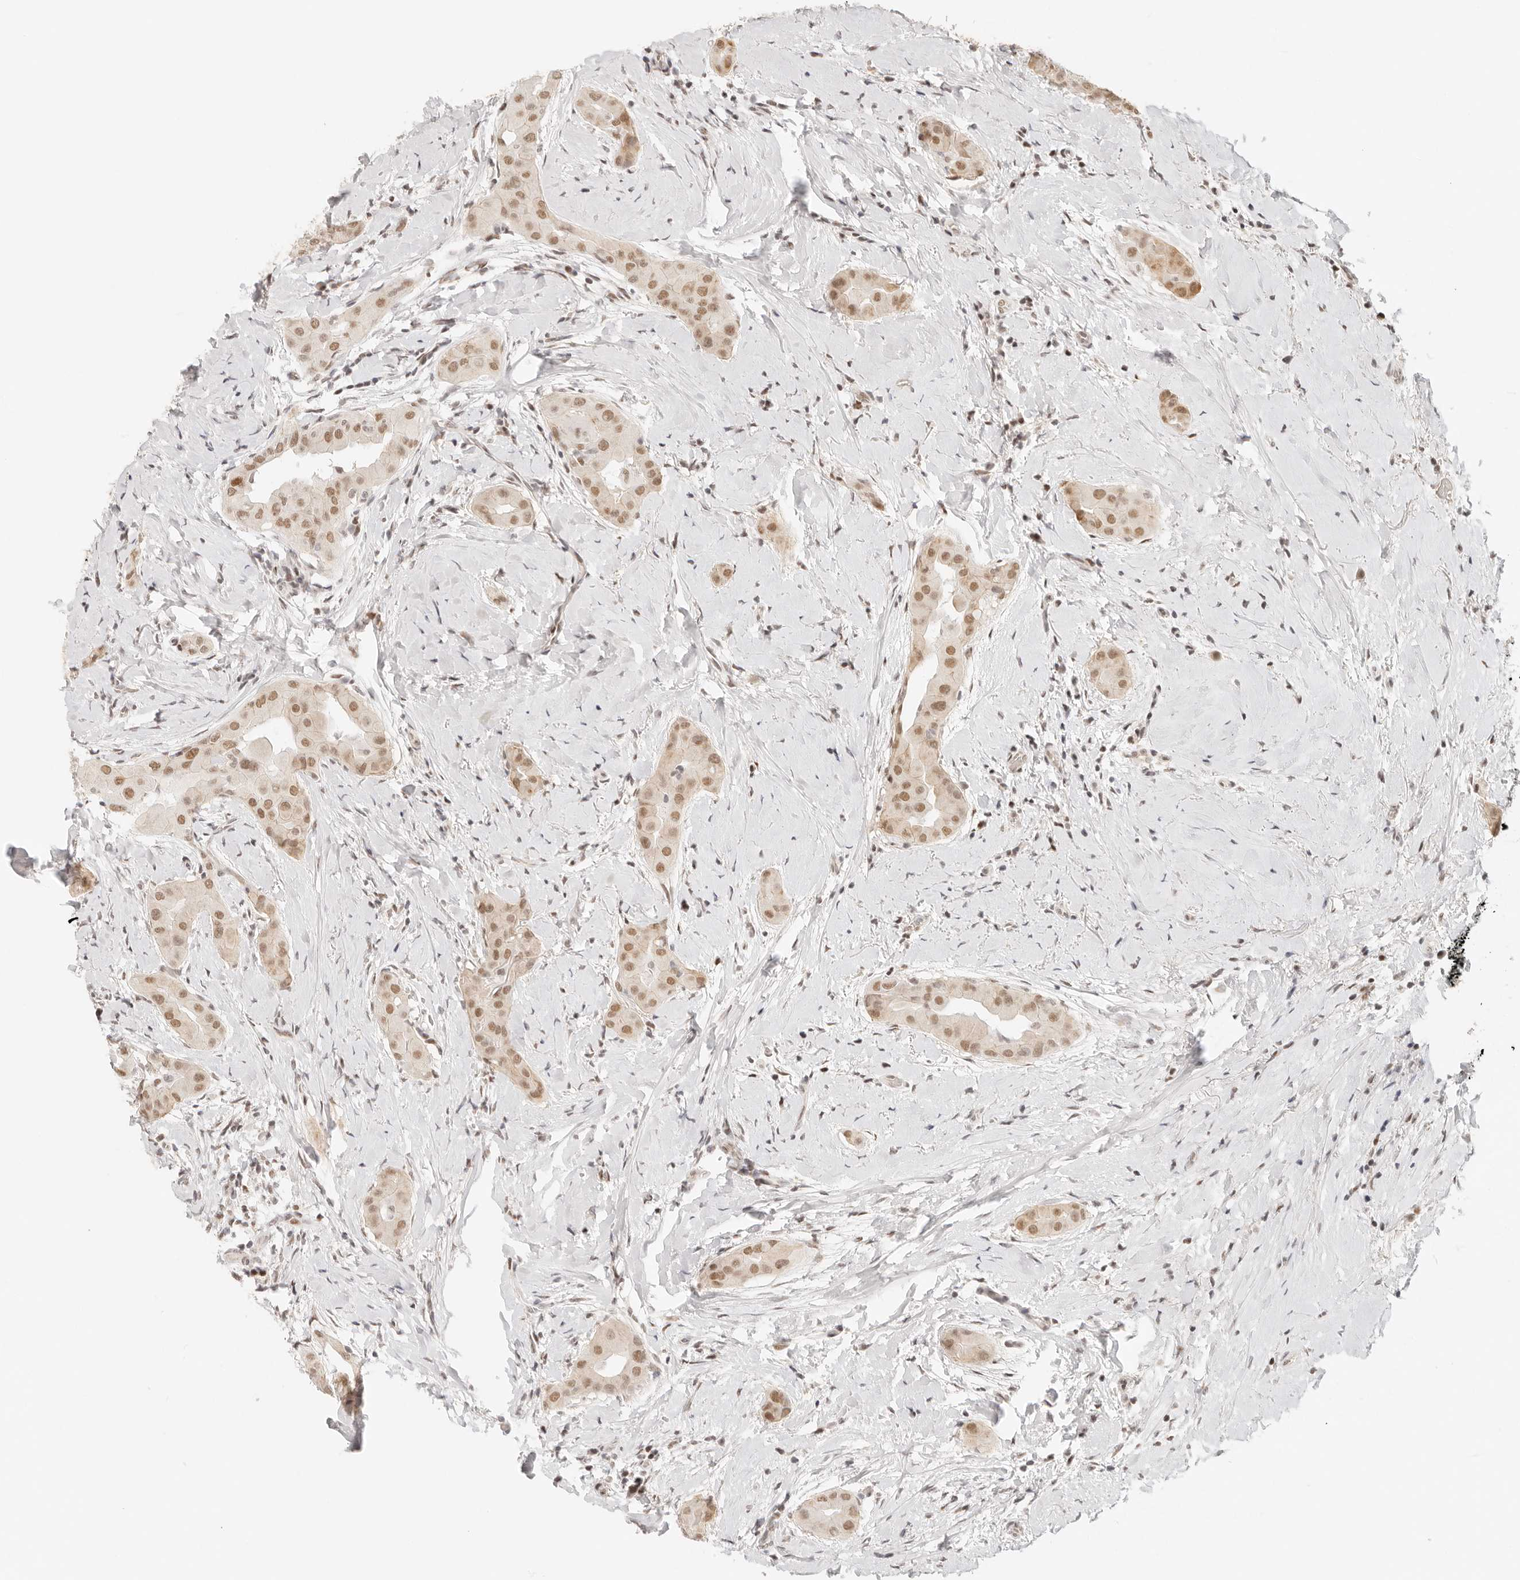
{"staining": {"intensity": "moderate", "quantity": ">75%", "location": "nuclear"}, "tissue": "thyroid cancer", "cell_type": "Tumor cells", "image_type": "cancer", "snomed": [{"axis": "morphology", "description": "Papillary adenocarcinoma, NOS"}, {"axis": "topography", "description": "Thyroid gland"}], "caption": "Brown immunohistochemical staining in thyroid papillary adenocarcinoma displays moderate nuclear staining in approximately >75% of tumor cells.", "gene": "HOXC5", "patient": {"sex": "male", "age": 33}}